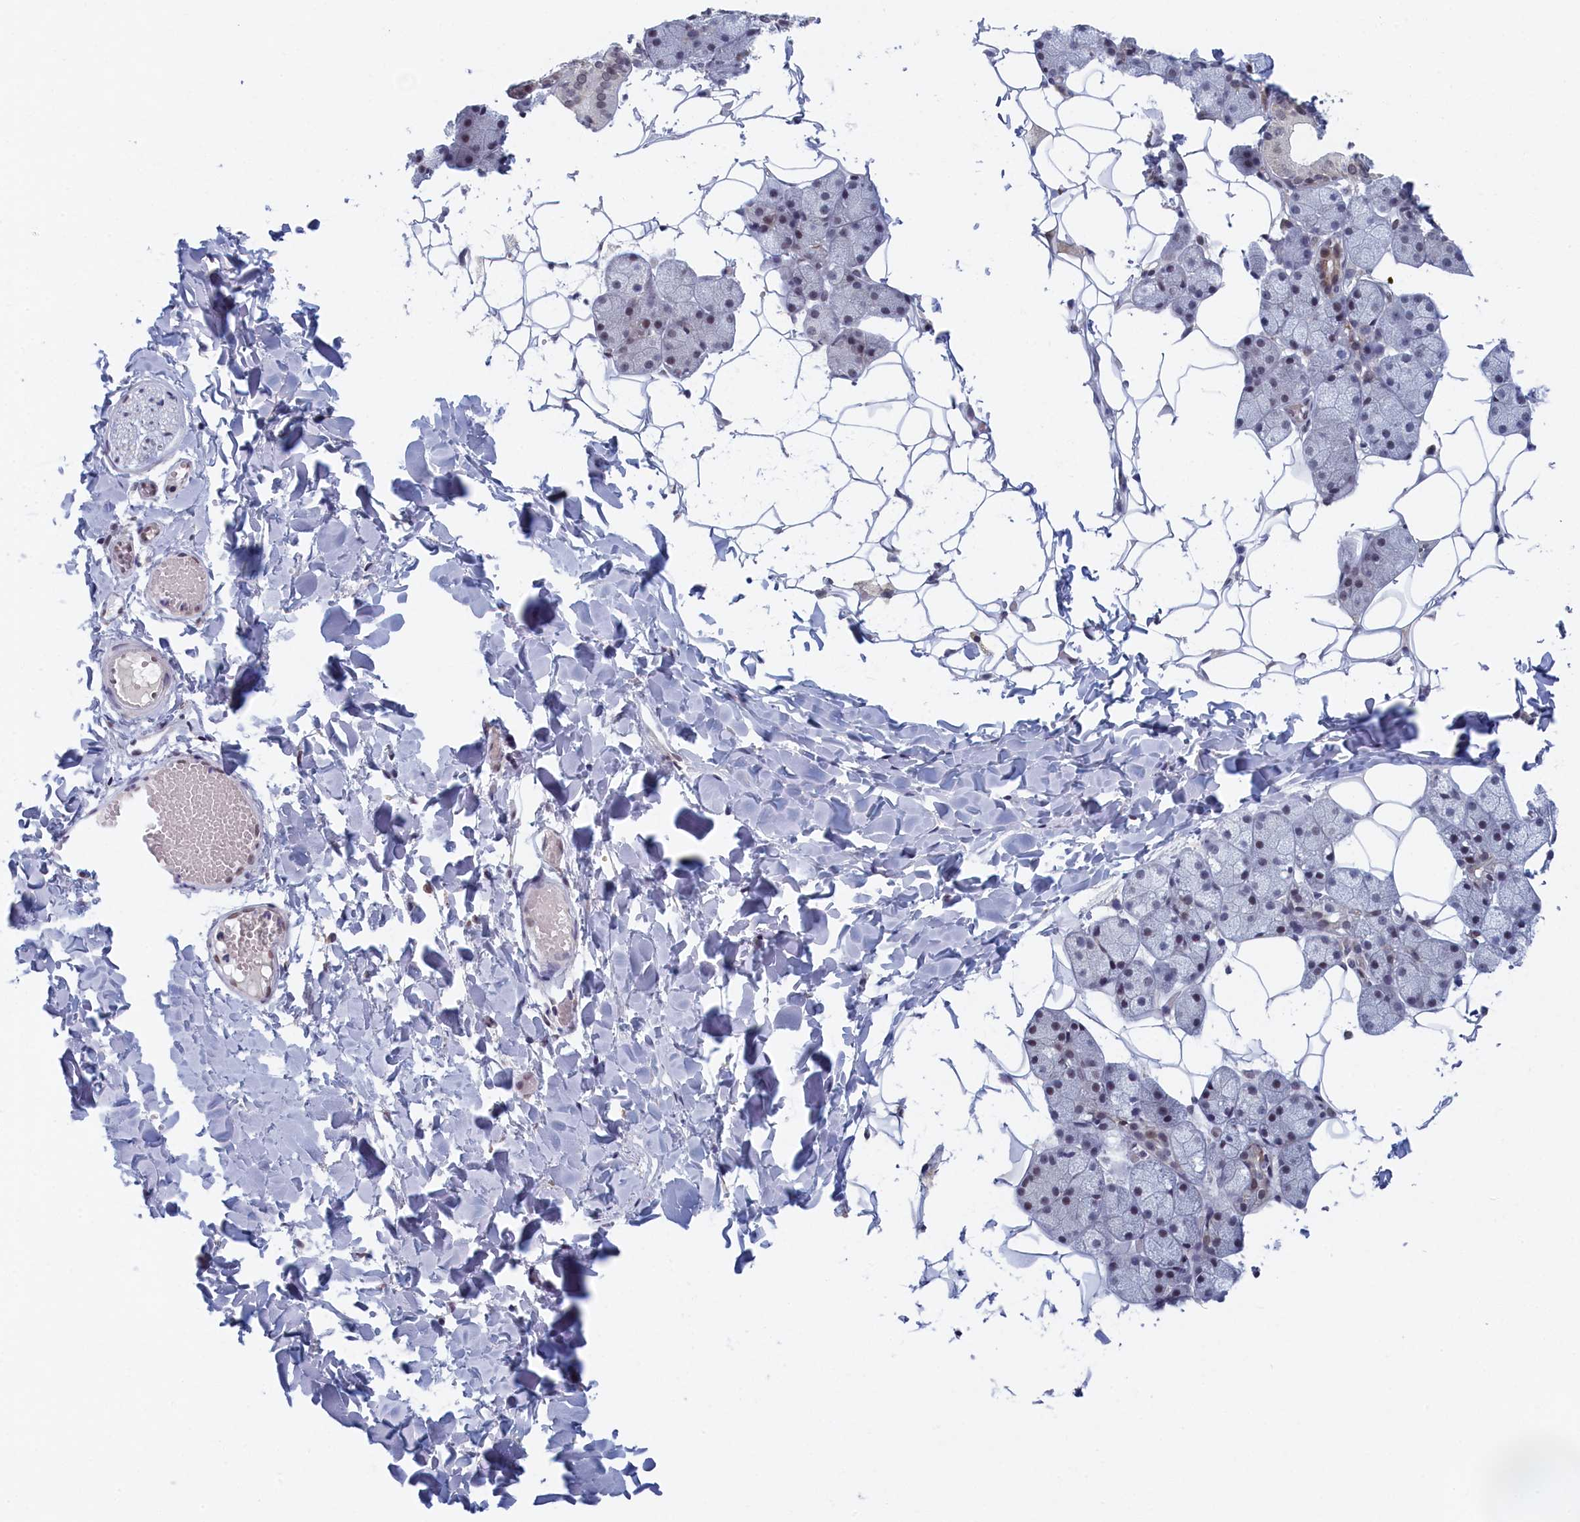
{"staining": {"intensity": "weak", "quantity": "<25%", "location": "nuclear"}, "tissue": "salivary gland", "cell_type": "Glandular cells", "image_type": "normal", "snomed": [{"axis": "morphology", "description": "Normal tissue, NOS"}, {"axis": "topography", "description": "Salivary gland"}], "caption": "High magnification brightfield microscopy of normal salivary gland stained with DAB (brown) and counterstained with hematoxylin (blue): glandular cells show no significant staining.", "gene": "DNAJC17", "patient": {"sex": "female", "age": 33}}